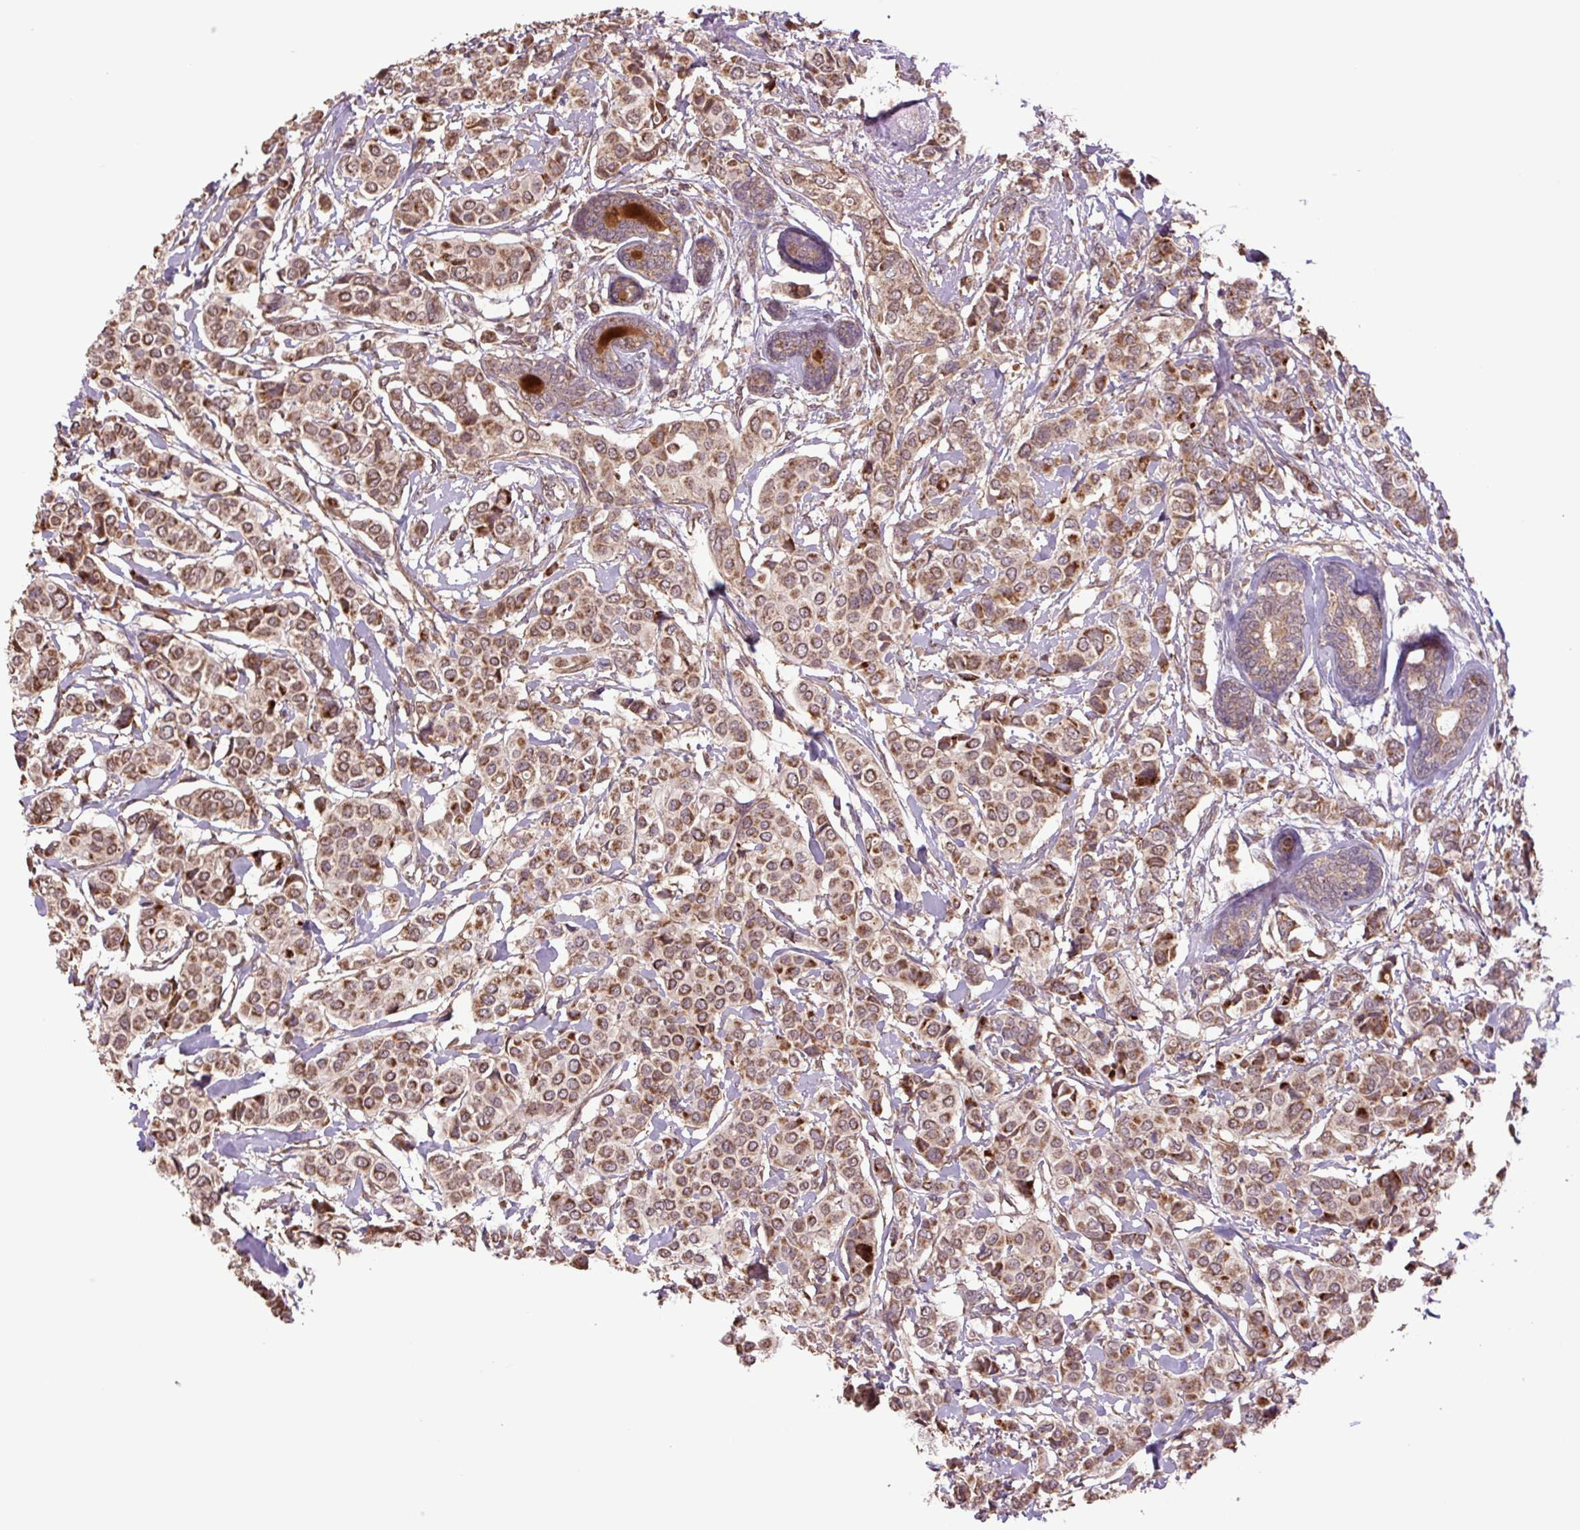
{"staining": {"intensity": "moderate", "quantity": ">75%", "location": "cytoplasmic/membranous"}, "tissue": "breast cancer", "cell_type": "Tumor cells", "image_type": "cancer", "snomed": [{"axis": "morphology", "description": "Lobular carcinoma"}, {"axis": "topography", "description": "Breast"}], "caption": "Protein staining of breast lobular carcinoma tissue exhibits moderate cytoplasmic/membranous expression in approximately >75% of tumor cells.", "gene": "TMEM160", "patient": {"sex": "female", "age": 51}}